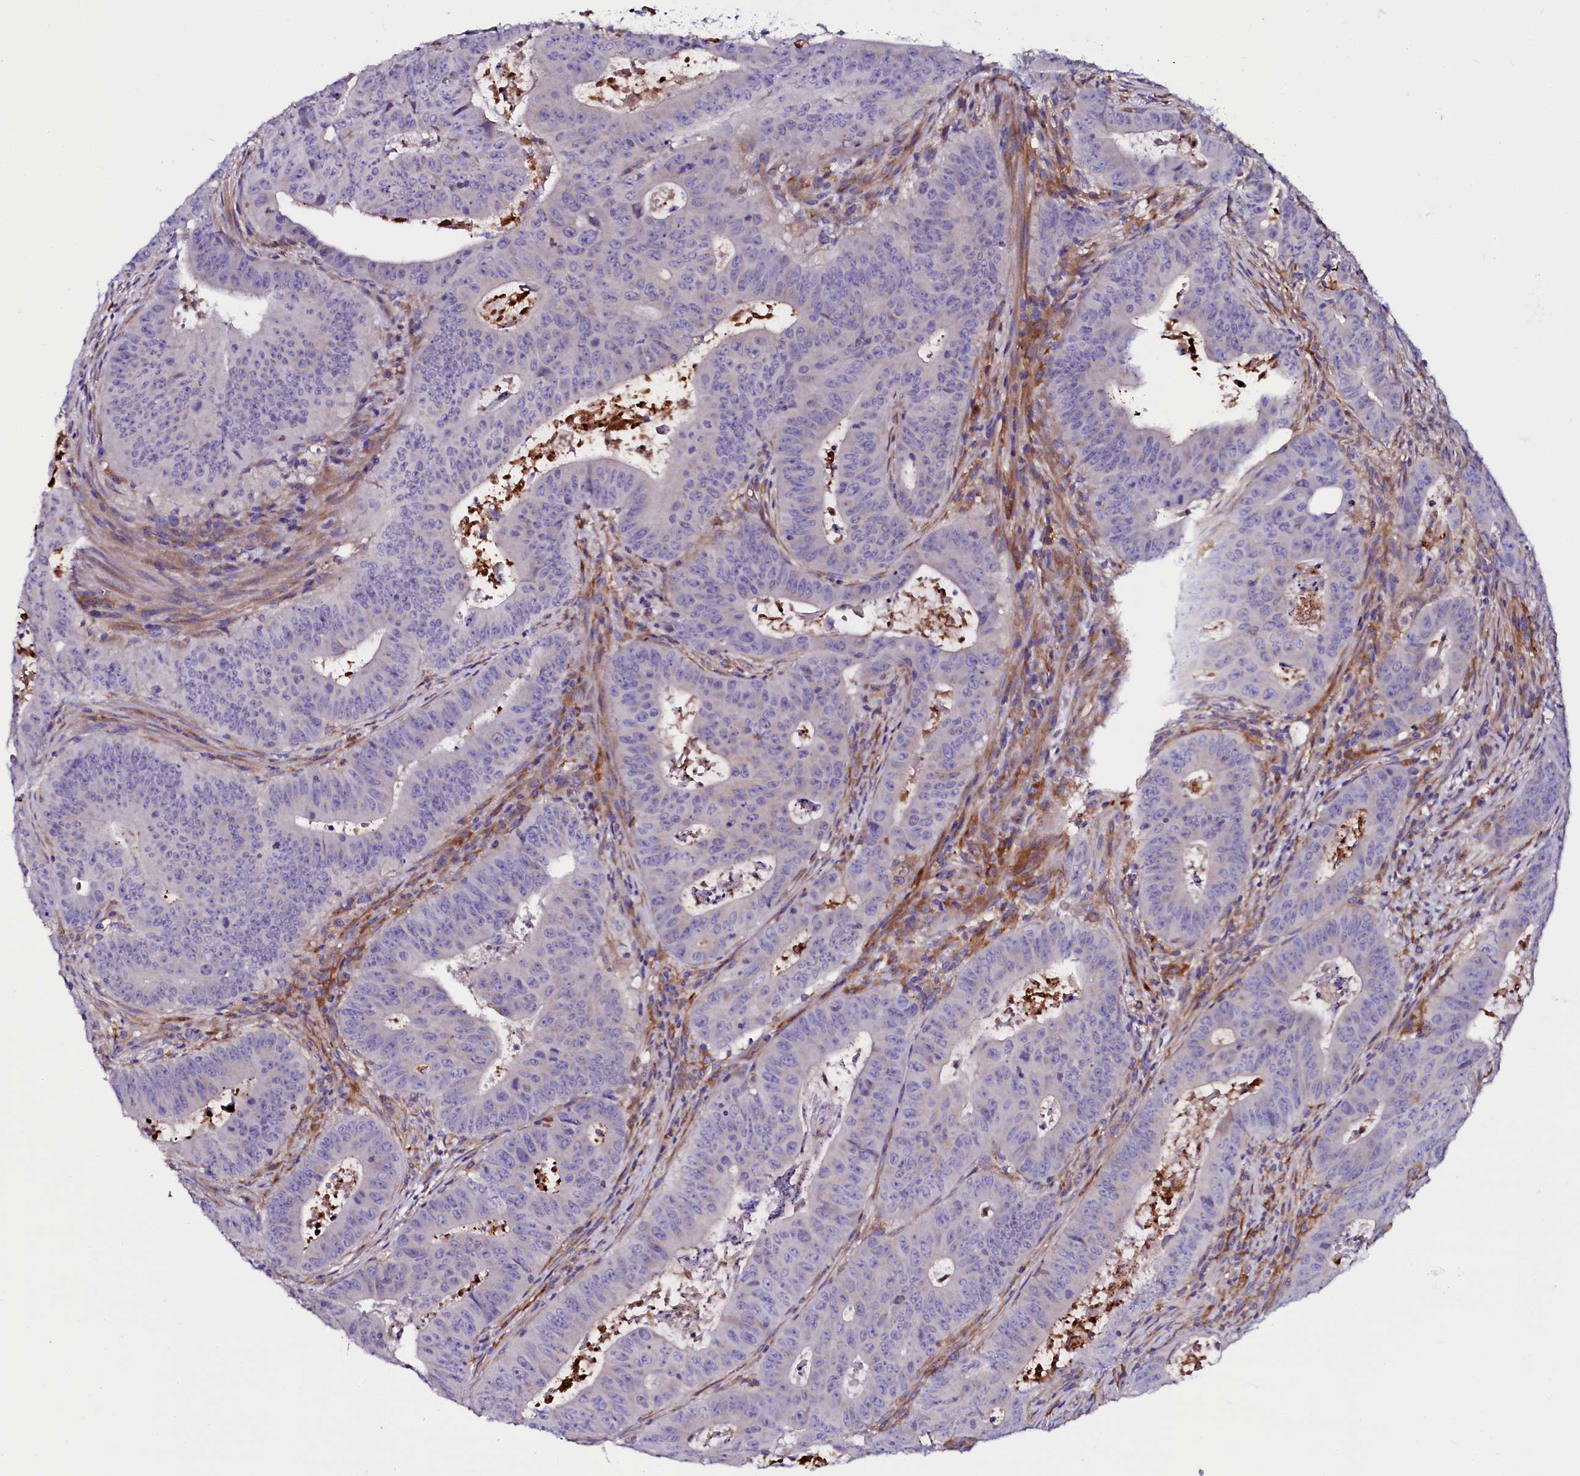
{"staining": {"intensity": "weak", "quantity": "<25%", "location": "cytoplasmic/membranous"}, "tissue": "colorectal cancer", "cell_type": "Tumor cells", "image_type": "cancer", "snomed": [{"axis": "morphology", "description": "Adenocarcinoma, NOS"}, {"axis": "topography", "description": "Rectum"}], "caption": "Protein analysis of colorectal adenocarcinoma demonstrates no significant positivity in tumor cells.", "gene": "OTOL1", "patient": {"sex": "female", "age": 75}}